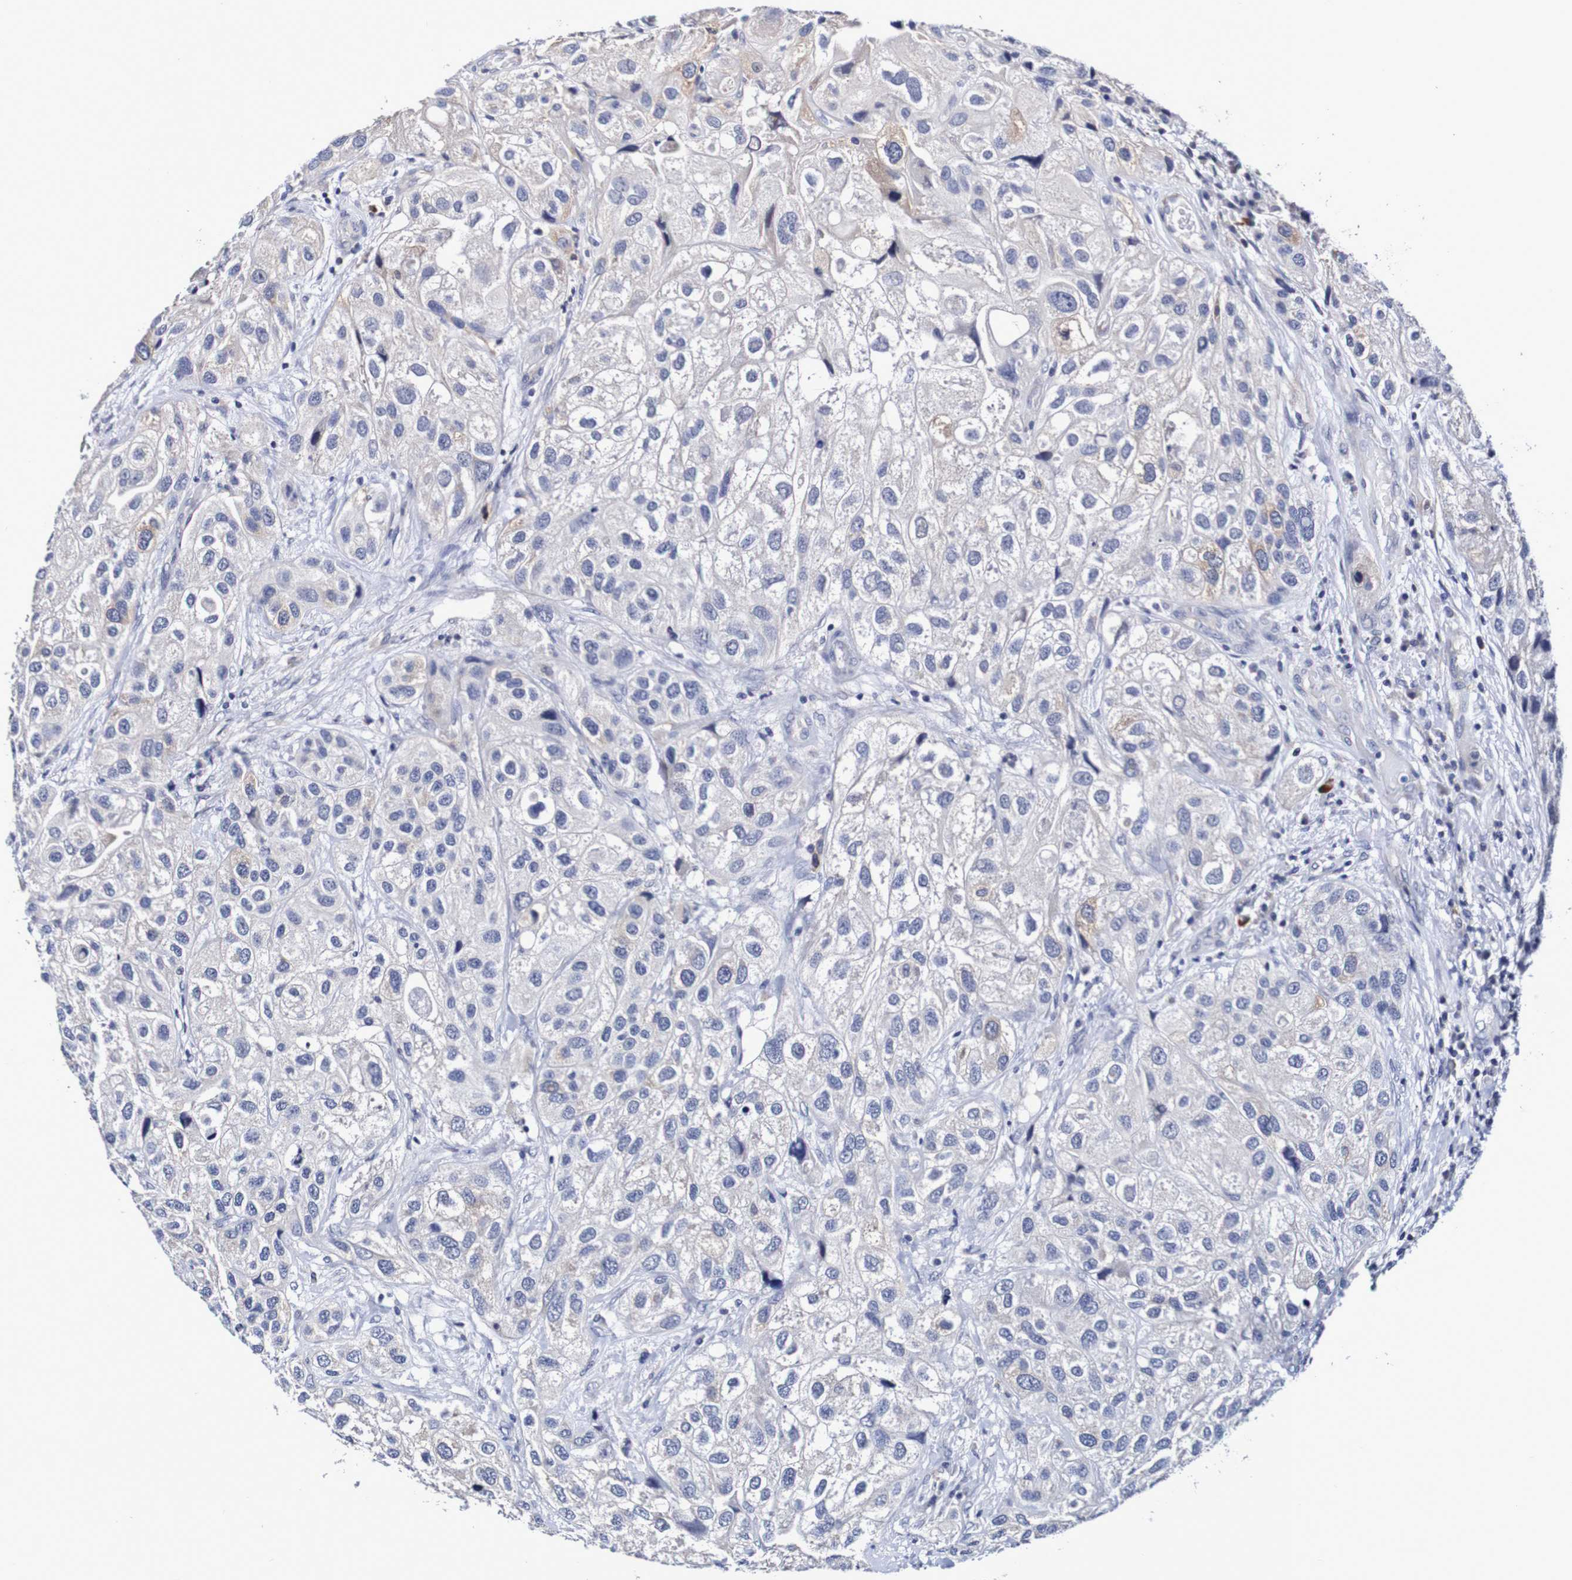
{"staining": {"intensity": "moderate", "quantity": "<25%", "location": "cytoplasmic/membranous"}, "tissue": "urothelial cancer", "cell_type": "Tumor cells", "image_type": "cancer", "snomed": [{"axis": "morphology", "description": "Urothelial carcinoma, High grade"}, {"axis": "topography", "description": "Urinary bladder"}], "caption": "Protein staining shows moderate cytoplasmic/membranous staining in approximately <25% of tumor cells in urothelial carcinoma (high-grade). The staining is performed using DAB brown chromogen to label protein expression. The nuclei are counter-stained blue using hematoxylin.", "gene": "ACVR1C", "patient": {"sex": "female", "age": 64}}